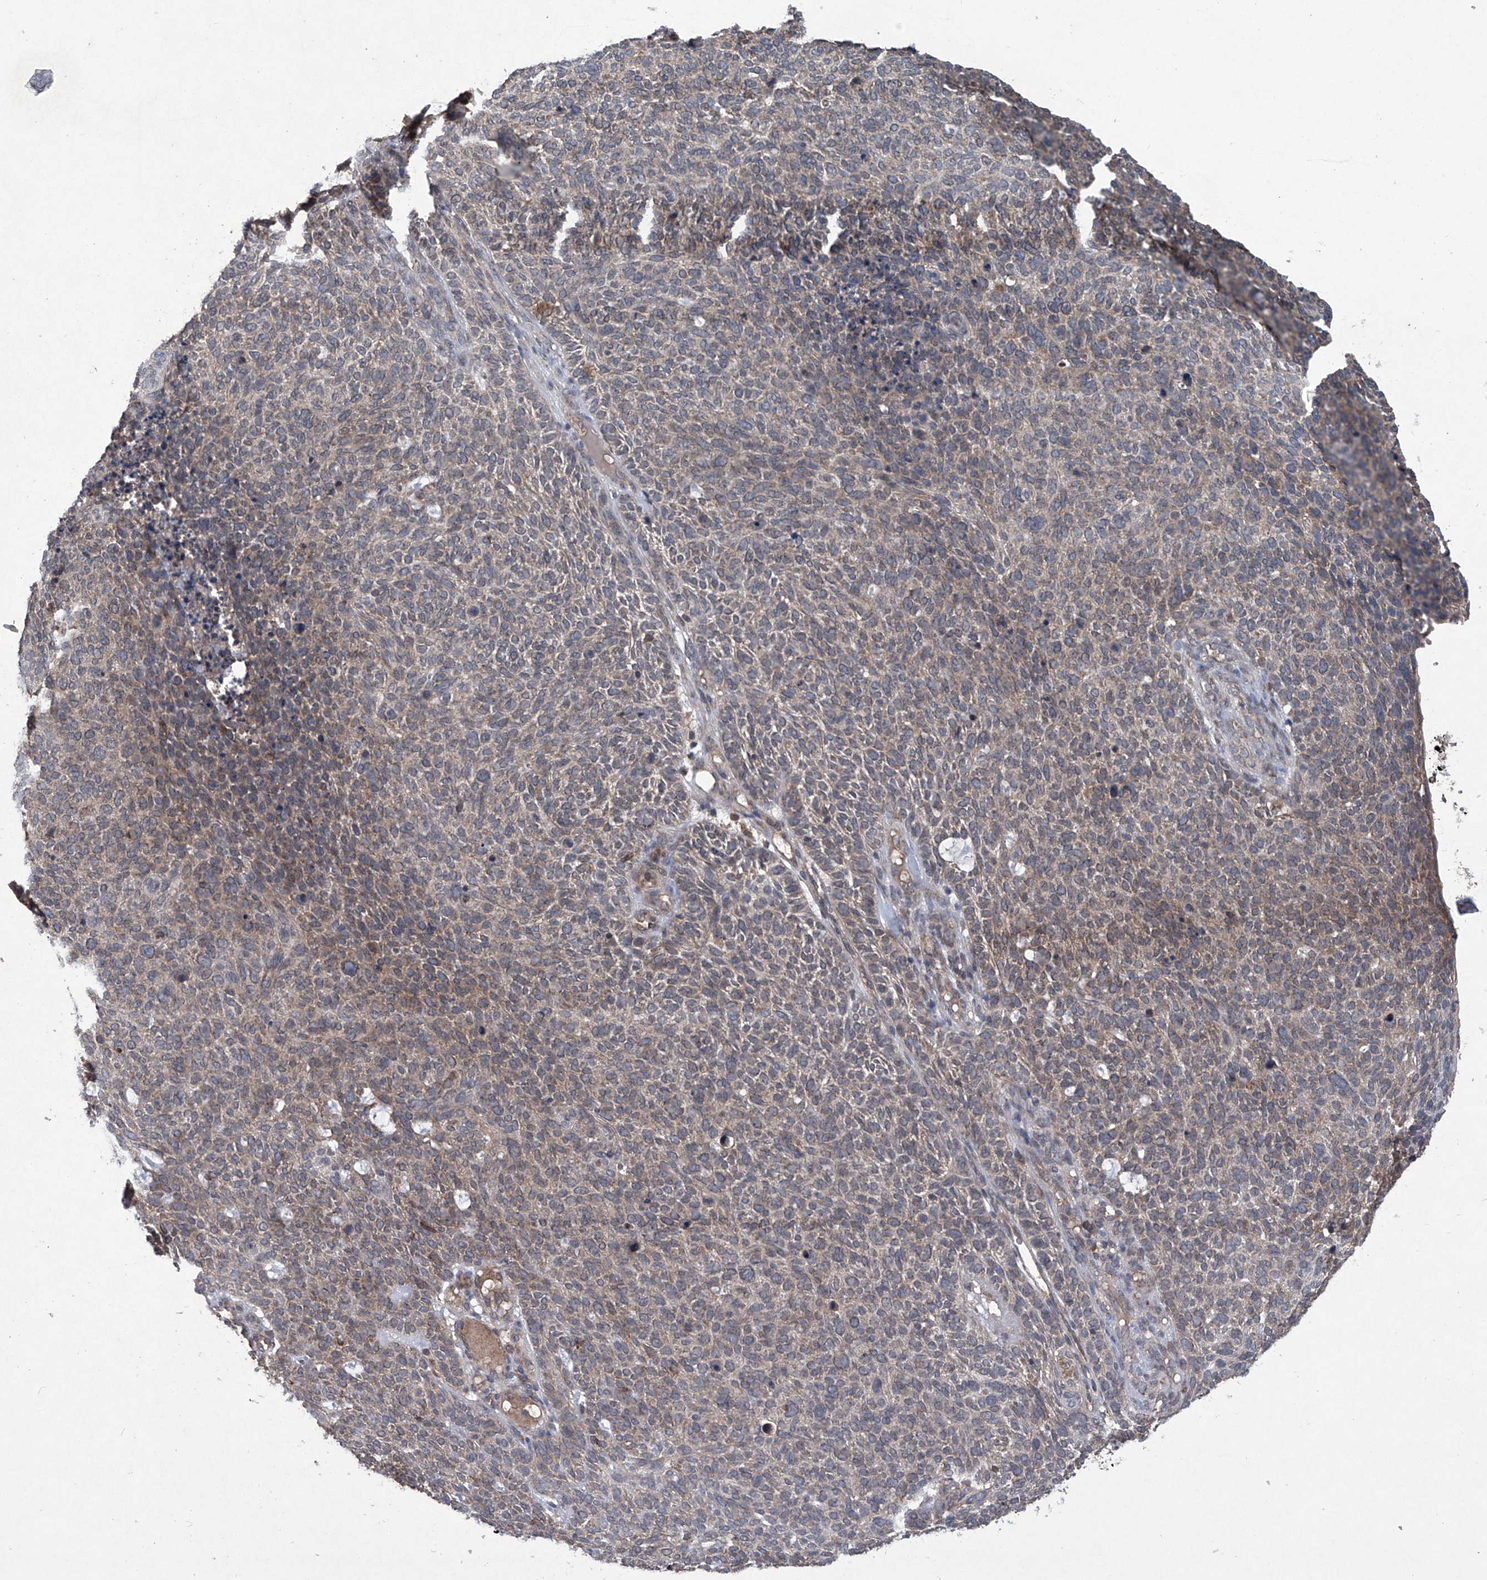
{"staining": {"intensity": "weak", "quantity": "25%-75%", "location": "cytoplasmic/membranous"}, "tissue": "skin cancer", "cell_type": "Tumor cells", "image_type": "cancer", "snomed": [{"axis": "morphology", "description": "Squamous cell carcinoma, NOS"}, {"axis": "topography", "description": "Skin"}], "caption": "Weak cytoplasmic/membranous protein positivity is appreciated in about 25%-75% of tumor cells in squamous cell carcinoma (skin).", "gene": "SUMF2", "patient": {"sex": "female", "age": 90}}